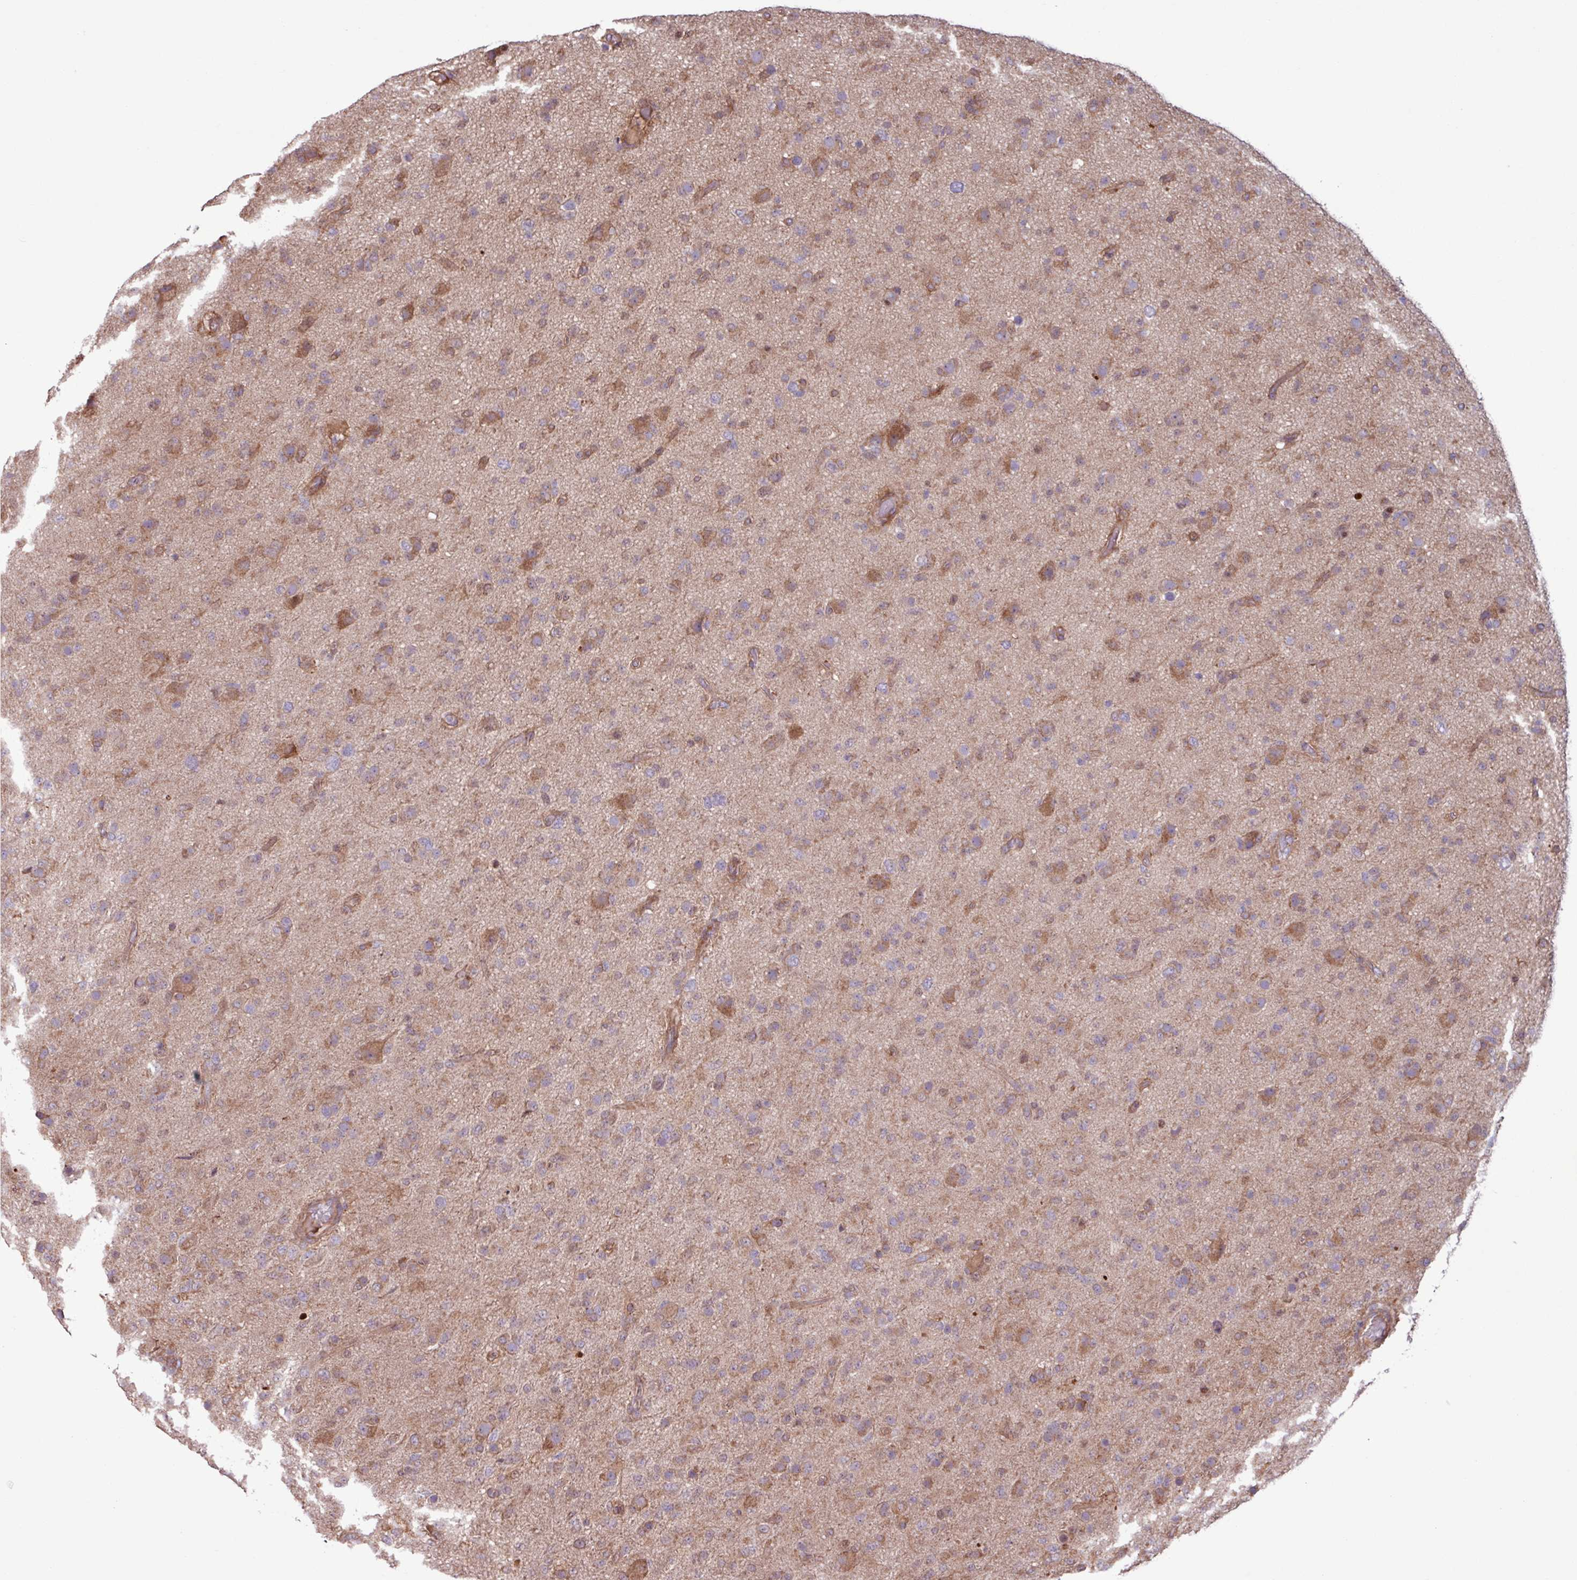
{"staining": {"intensity": "moderate", "quantity": ">75%", "location": "cytoplasmic/membranous"}, "tissue": "glioma", "cell_type": "Tumor cells", "image_type": "cancer", "snomed": [{"axis": "morphology", "description": "Glioma, malignant, Low grade"}, {"axis": "topography", "description": "Brain"}], "caption": "A medium amount of moderate cytoplasmic/membranous positivity is appreciated in about >75% of tumor cells in low-grade glioma (malignant) tissue. The protein is stained brown, and the nuclei are stained in blue (DAB (3,3'-diaminobenzidine) IHC with brightfield microscopy, high magnification).", "gene": "PDPR", "patient": {"sex": "male", "age": 65}}